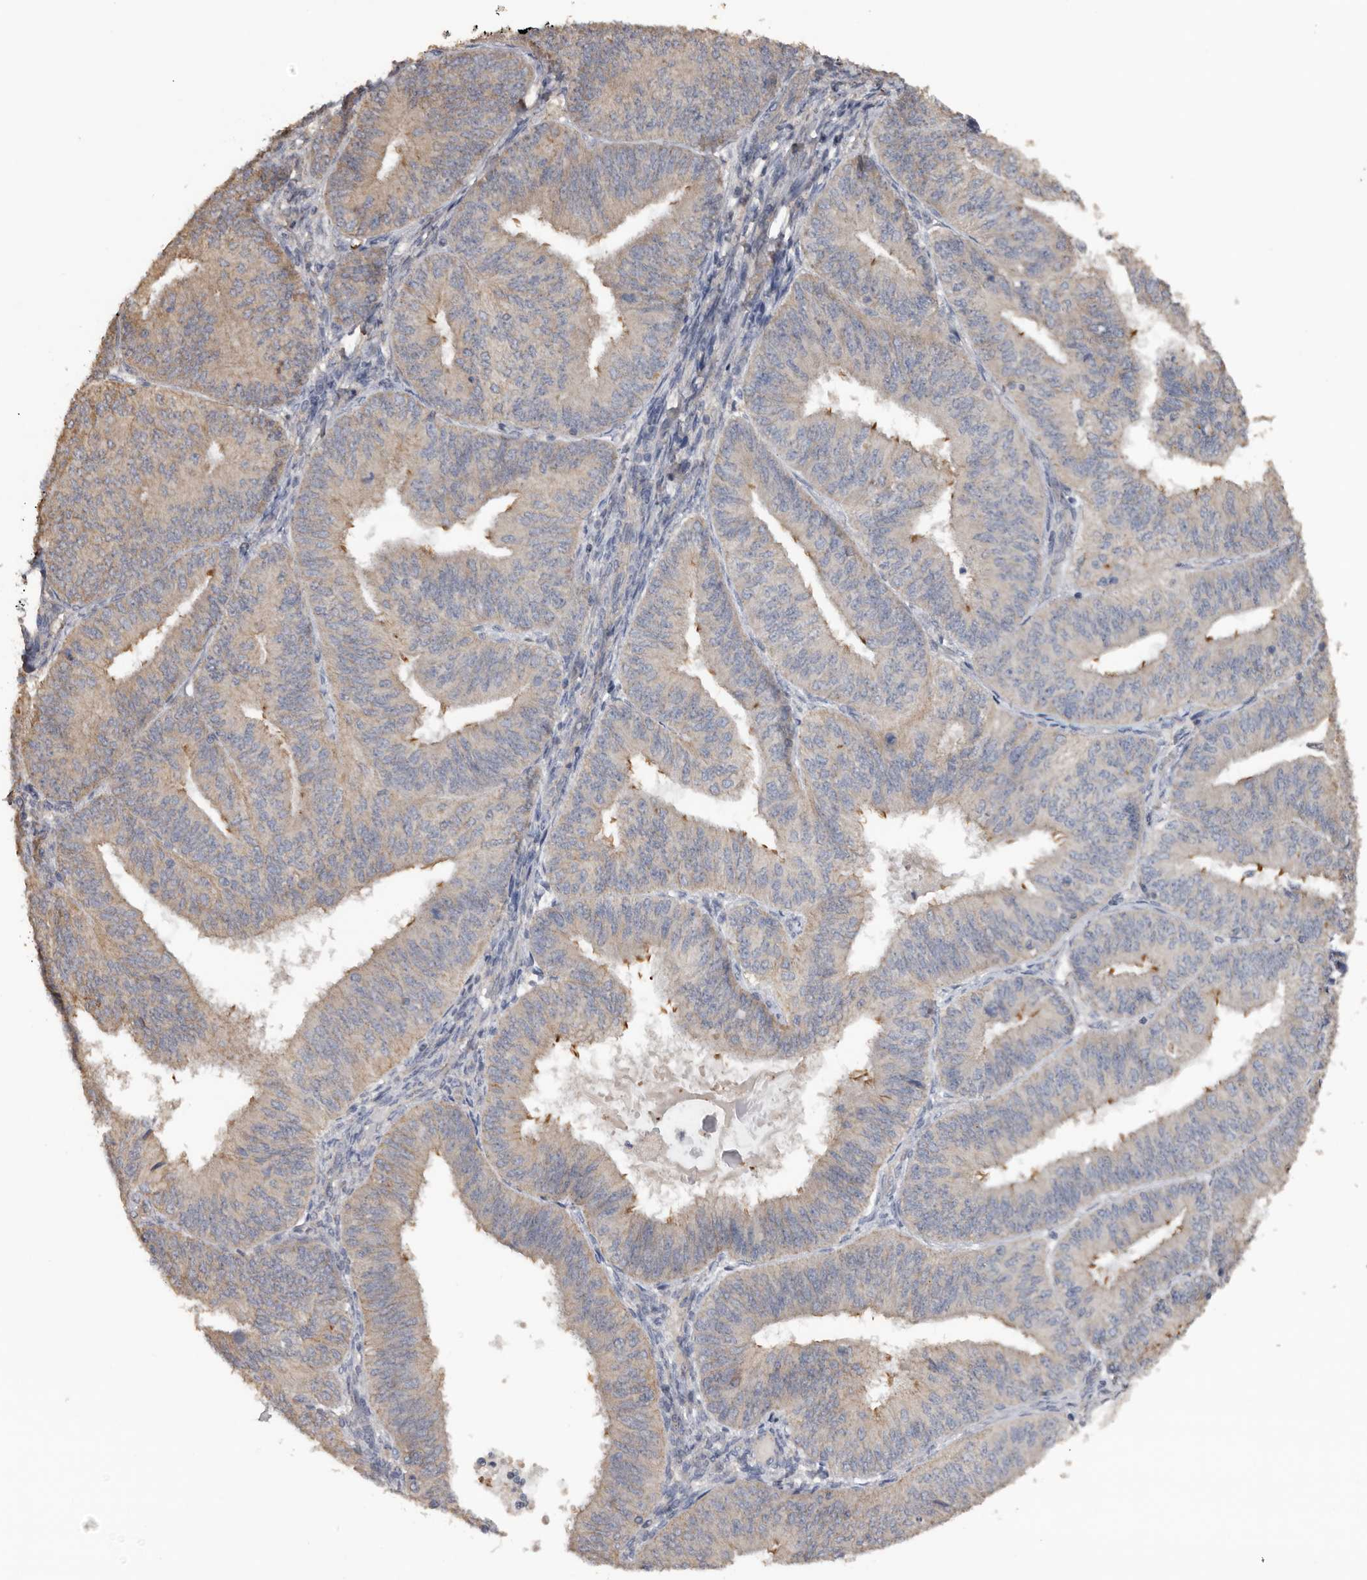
{"staining": {"intensity": "weak", "quantity": "<25%", "location": "cytoplasmic/membranous"}, "tissue": "endometrial cancer", "cell_type": "Tumor cells", "image_type": "cancer", "snomed": [{"axis": "morphology", "description": "Adenocarcinoma, NOS"}, {"axis": "topography", "description": "Endometrium"}], "caption": "Protein analysis of endometrial cancer displays no significant staining in tumor cells.", "gene": "HYAL4", "patient": {"sex": "female", "age": 58}}